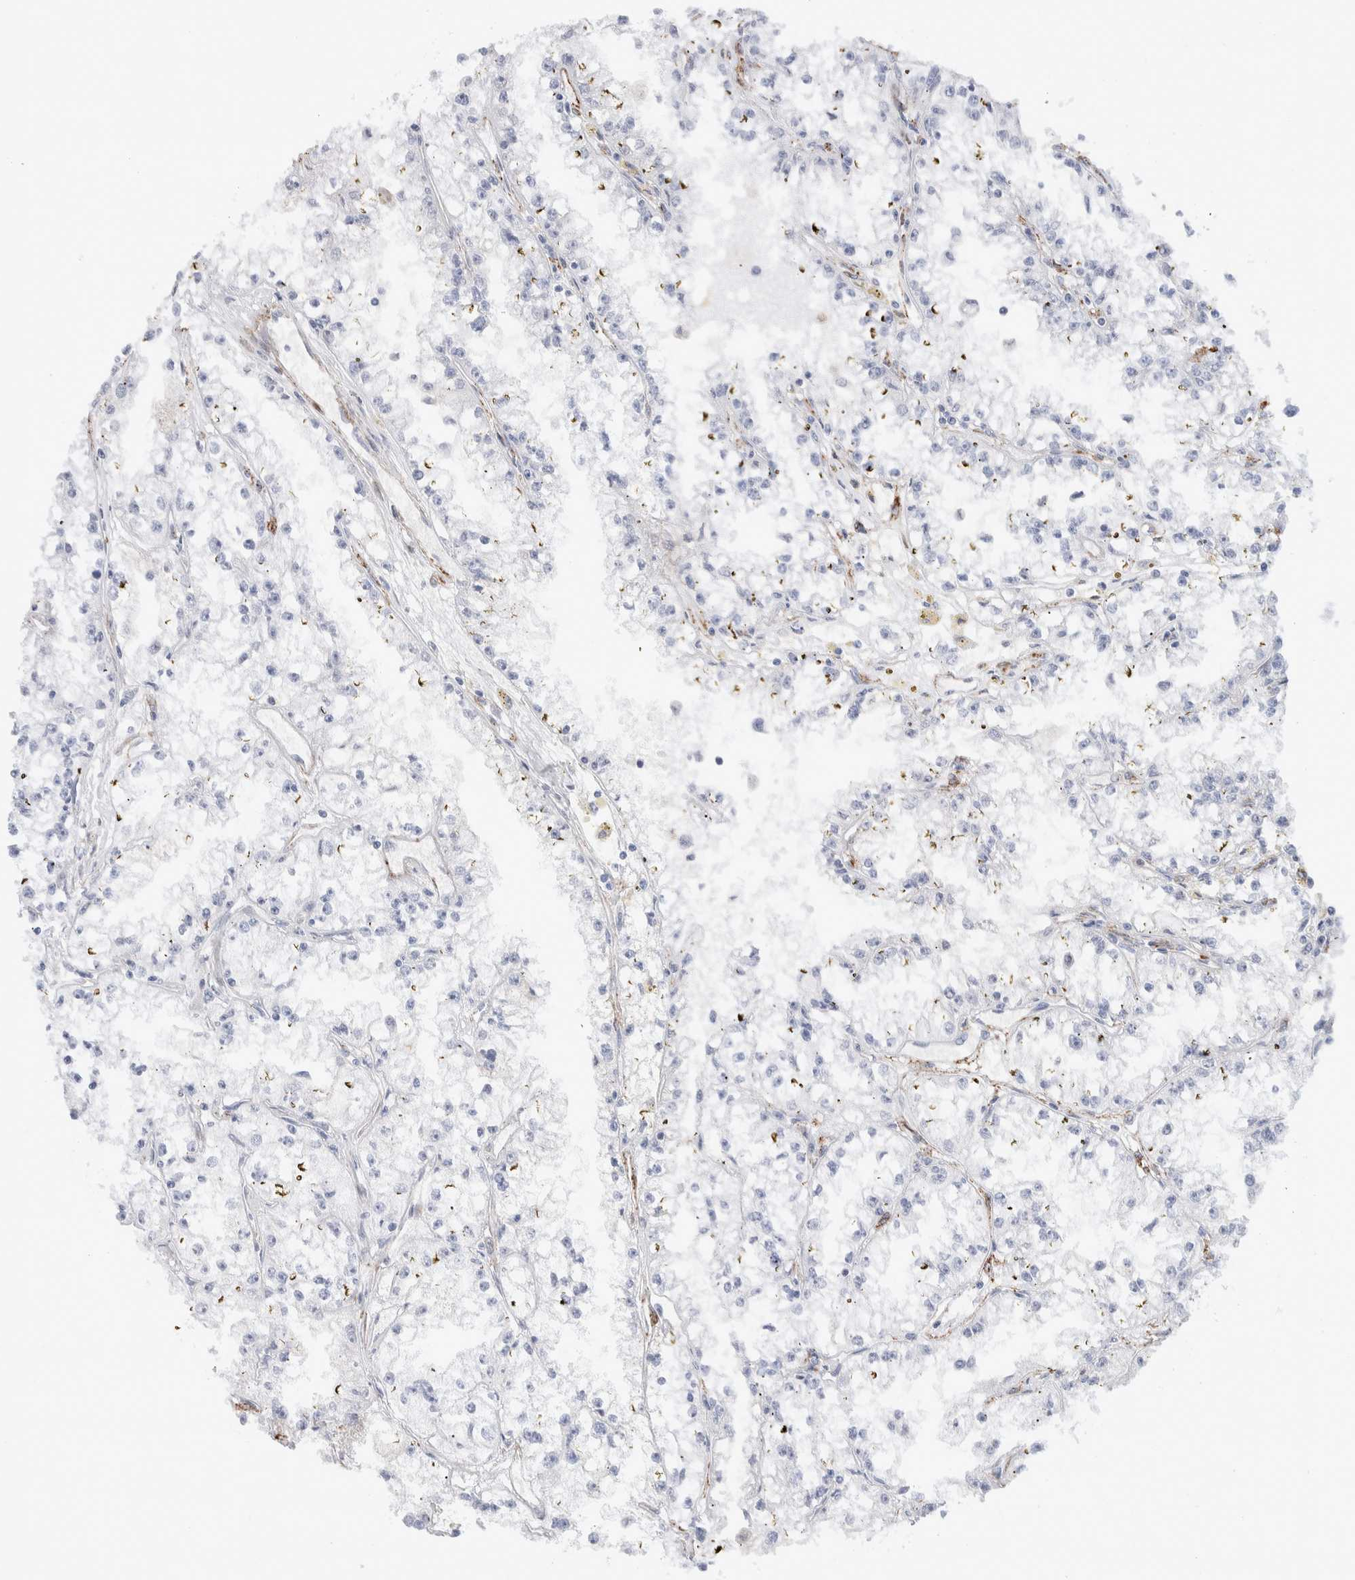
{"staining": {"intensity": "negative", "quantity": "none", "location": "none"}, "tissue": "renal cancer", "cell_type": "Tumor cells", "image_type": "cancer", "snomed": [{"axis": "morphology", "description": "Adenocarcinoma, NOS"}, {"axis": "topography", "description": "Kidney"}], "caption": "An immunohistochemistry (IHC) micrograph of adenocarcinoma (renal) is shown. There is no staining in tumor cells of adenocarcinoma (renal).", "gene": "SEPTIN4", "patient": {"sex": "male", "age": 56}}